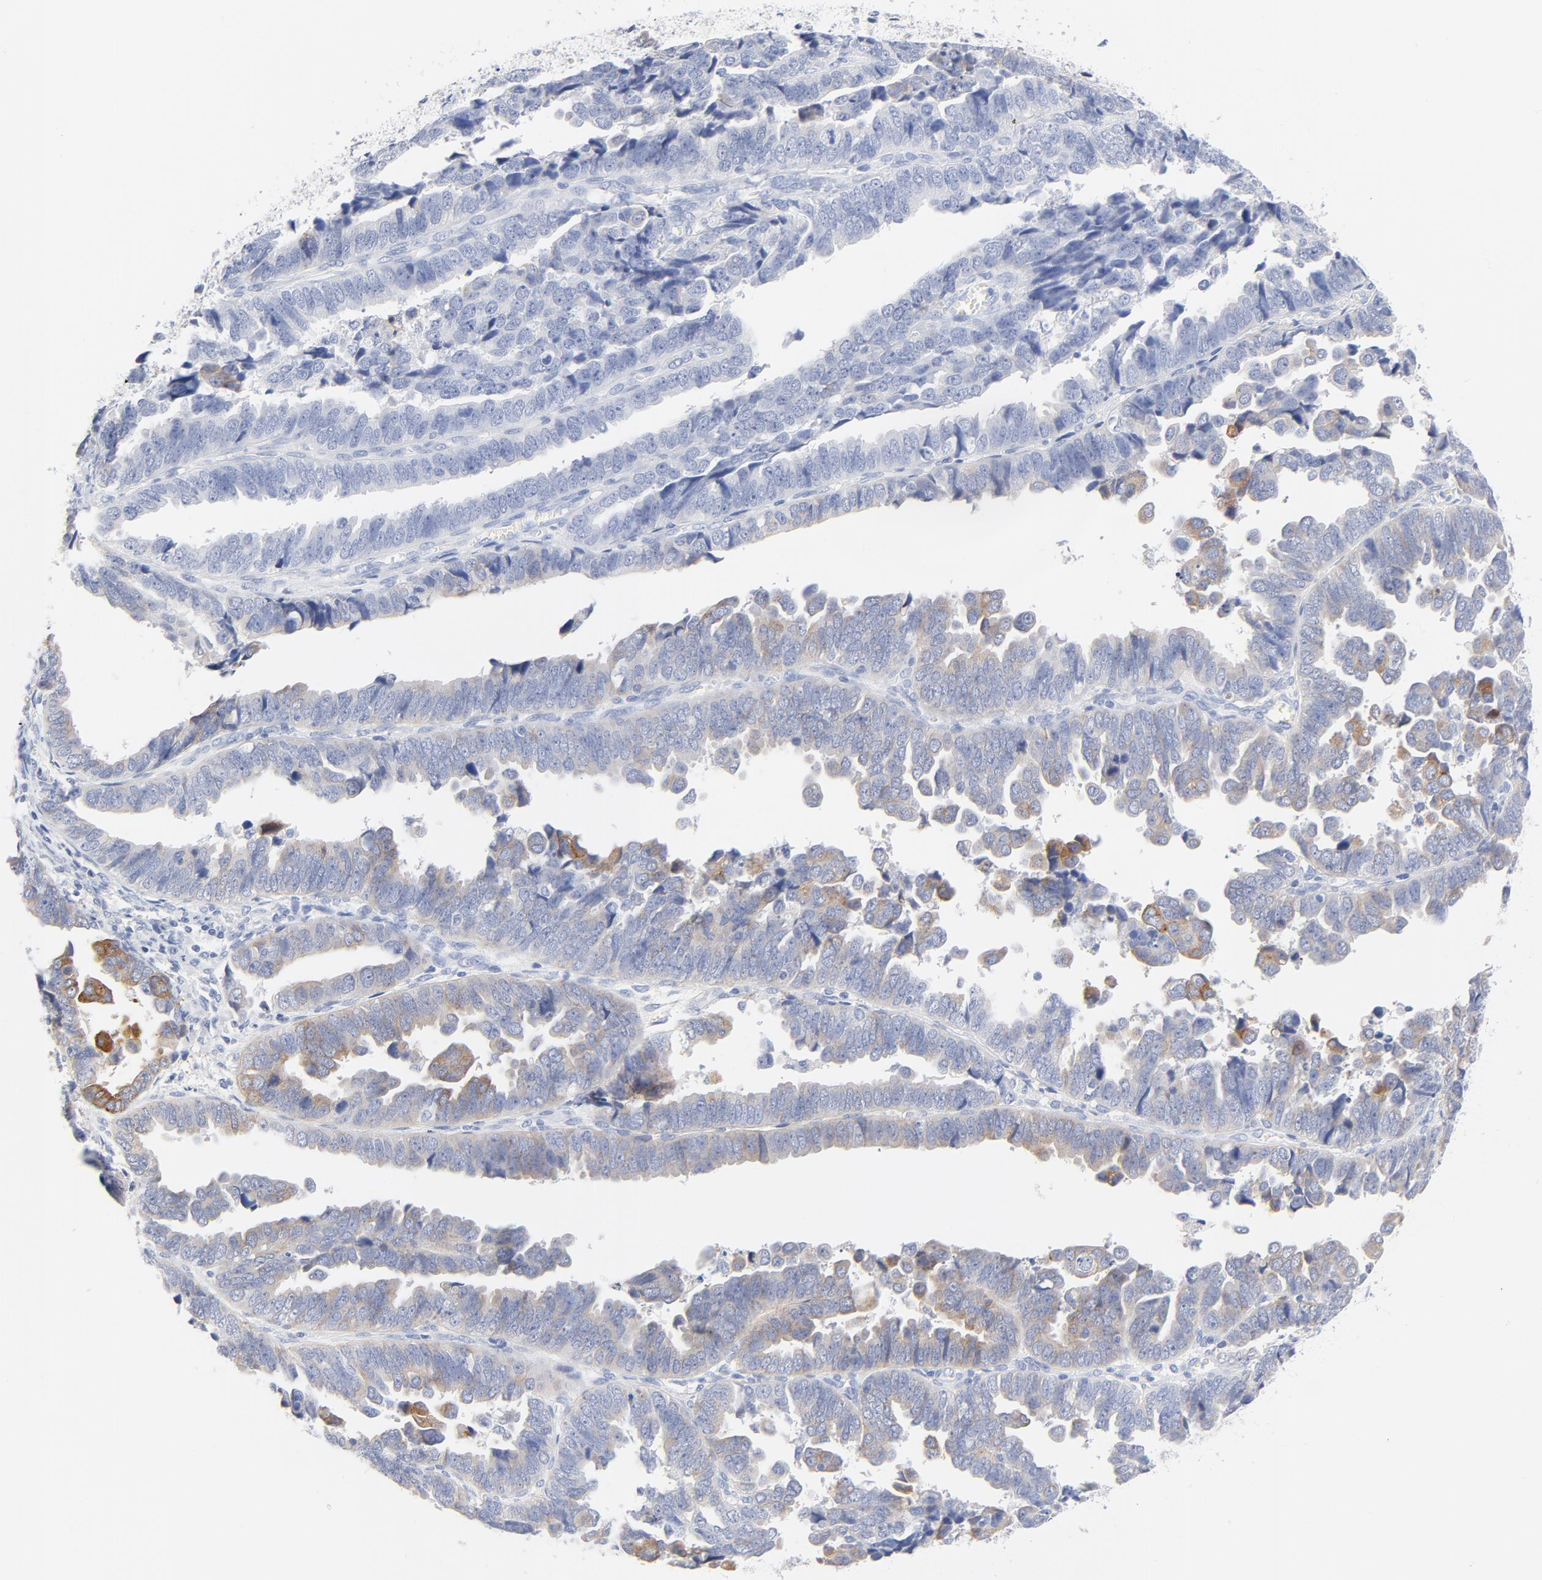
{"staining": {"intensity": "moderate", "quantity": "<25%", "location": "cytoplasmic/membranous"}, "tissue": "endometrial cancer", "cell_type": "Tumor cells", "image_type": "cancer", "snomed": [{"axis": "morphology", "description": "Adenocarcinoma, NOS"}, {"axis": "topography", "description": "Endometrium"}], "caption": "A photomicrograph of human endometrial cancer (adenocarcinoma) stained for a protein demonstrates moderate cytoplasmic/membranous brown staining in tumor cells. (IHC, brightfield microscopy, high magnification).", "gene": "FGFR3", "patient": {"sex": "female", "age": 75}}